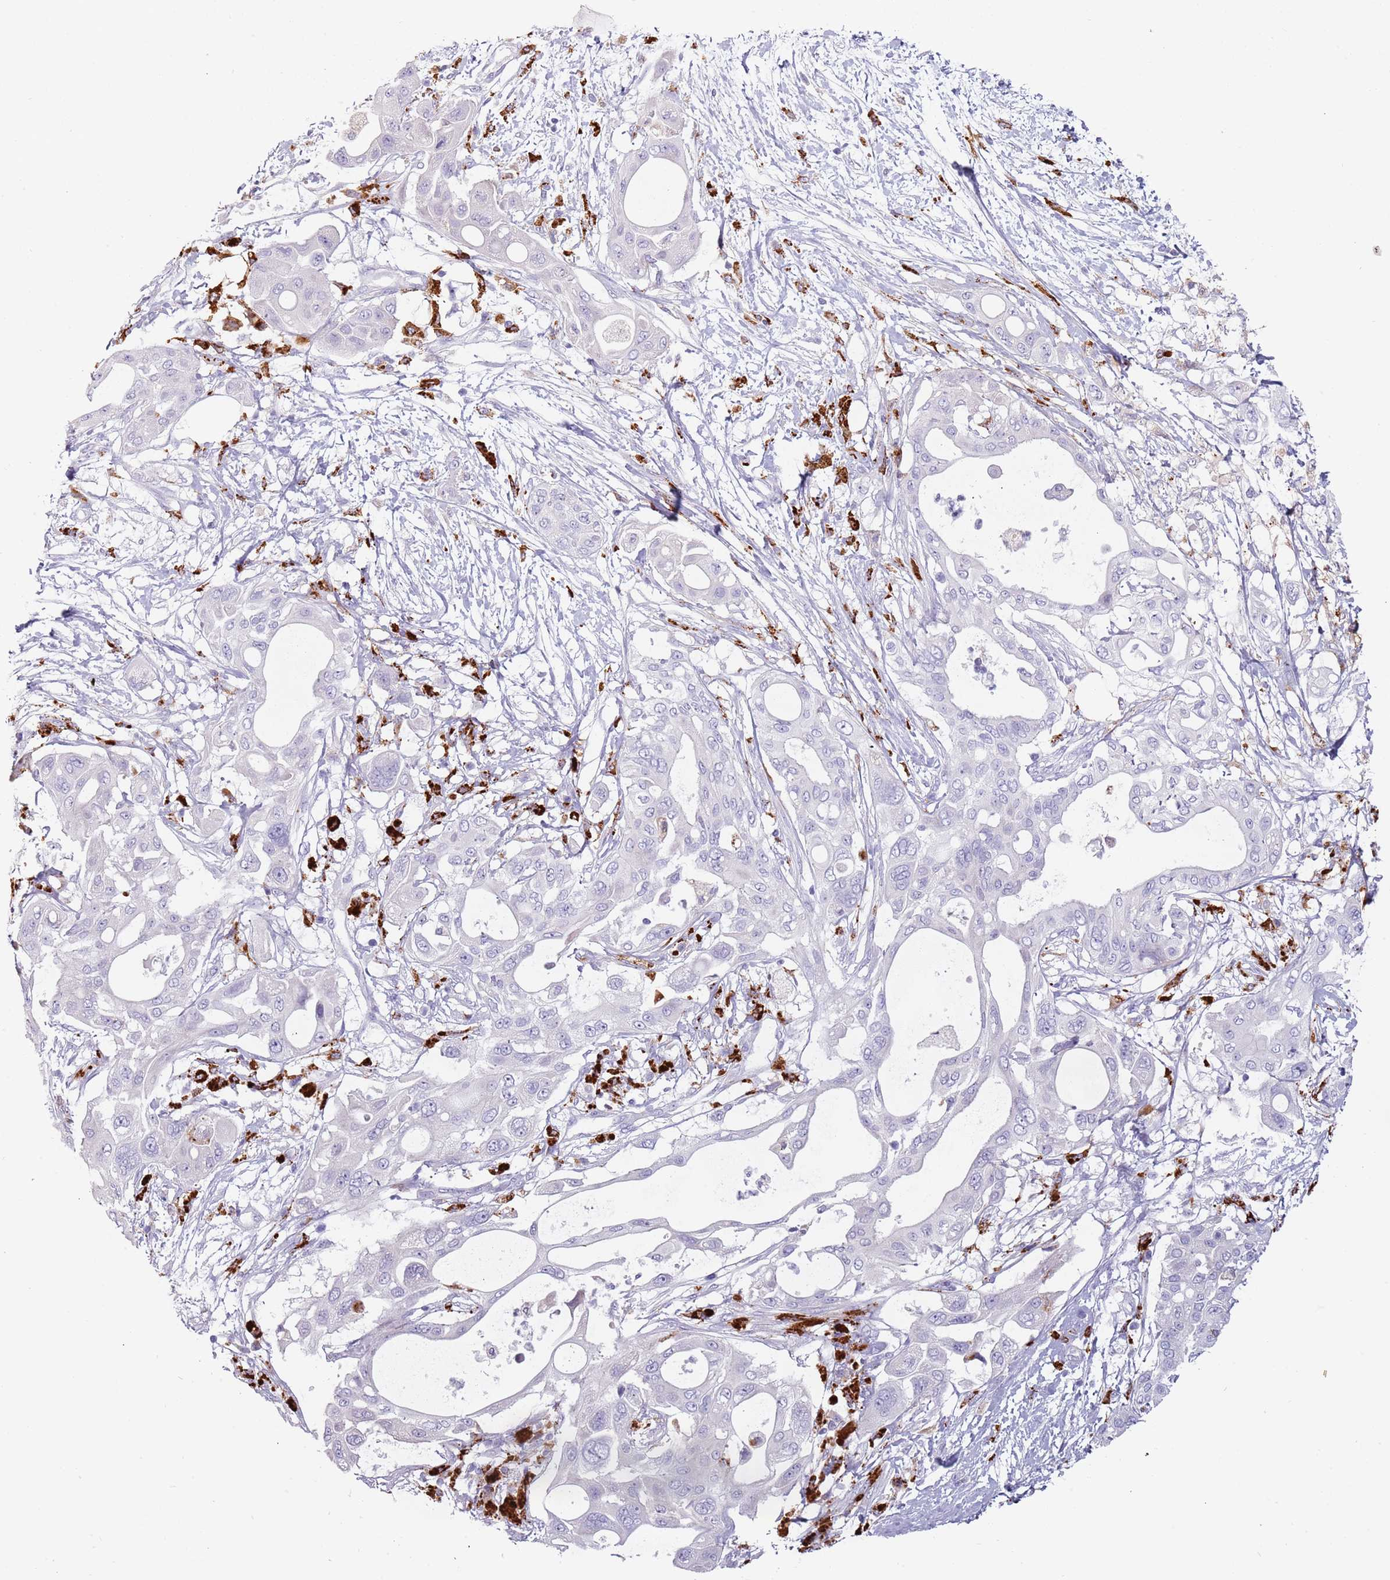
{"staining": {"intensity": "negative", "quantity": "none", "location": "none"}, "tissue": "pancreatic cancer", "cell_type": "Tumor cells", "image_type": "cancer", "snomed": [{"axis": "morphology", "description": "Adenocarcinoma, NOS"}, {"axis": "topography", "description": "Pancreas"}], "caption": "There is no significant expression in tumor cells of pancreatic cancer.", "gene": "NWD2", "patient": {"sex": "male", "age": 68}}